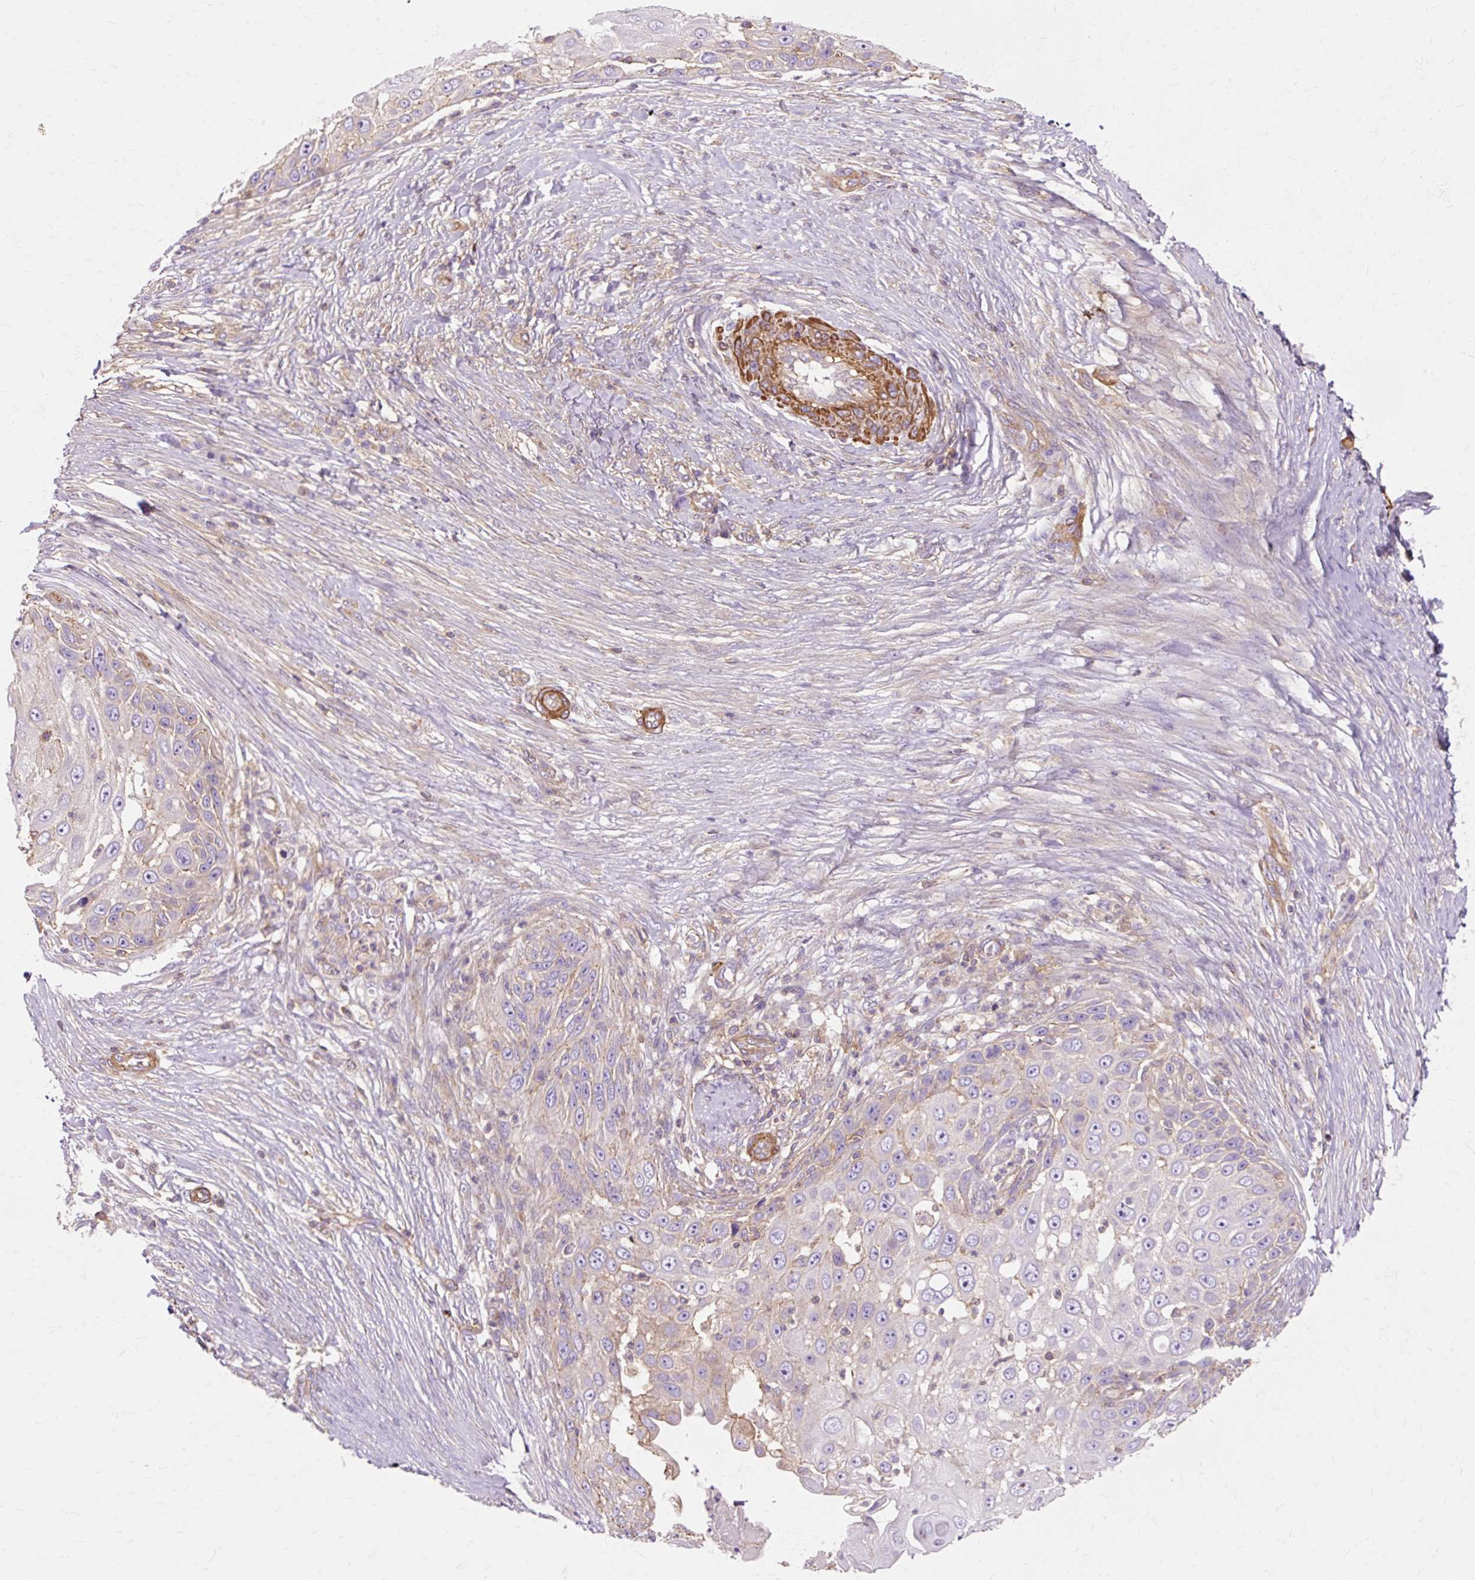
{"staining": {"intensity": "negative", "quantity": "none", "location": "none"}, "tissue": "skin cancer", "cell_type": "Tumor cells", "image_type": "cancer", "snomed": [{"axis": "morphology", "description": "Squamous cell carcinoma, NOS"}, {"axis": "topography", "description": "Skin"}], "caption": "Tumor cells are negative for brown protein staining in skin cancer.", "gene": "TBC1D2B", "patient": {"sex": "female", "age": 44}}